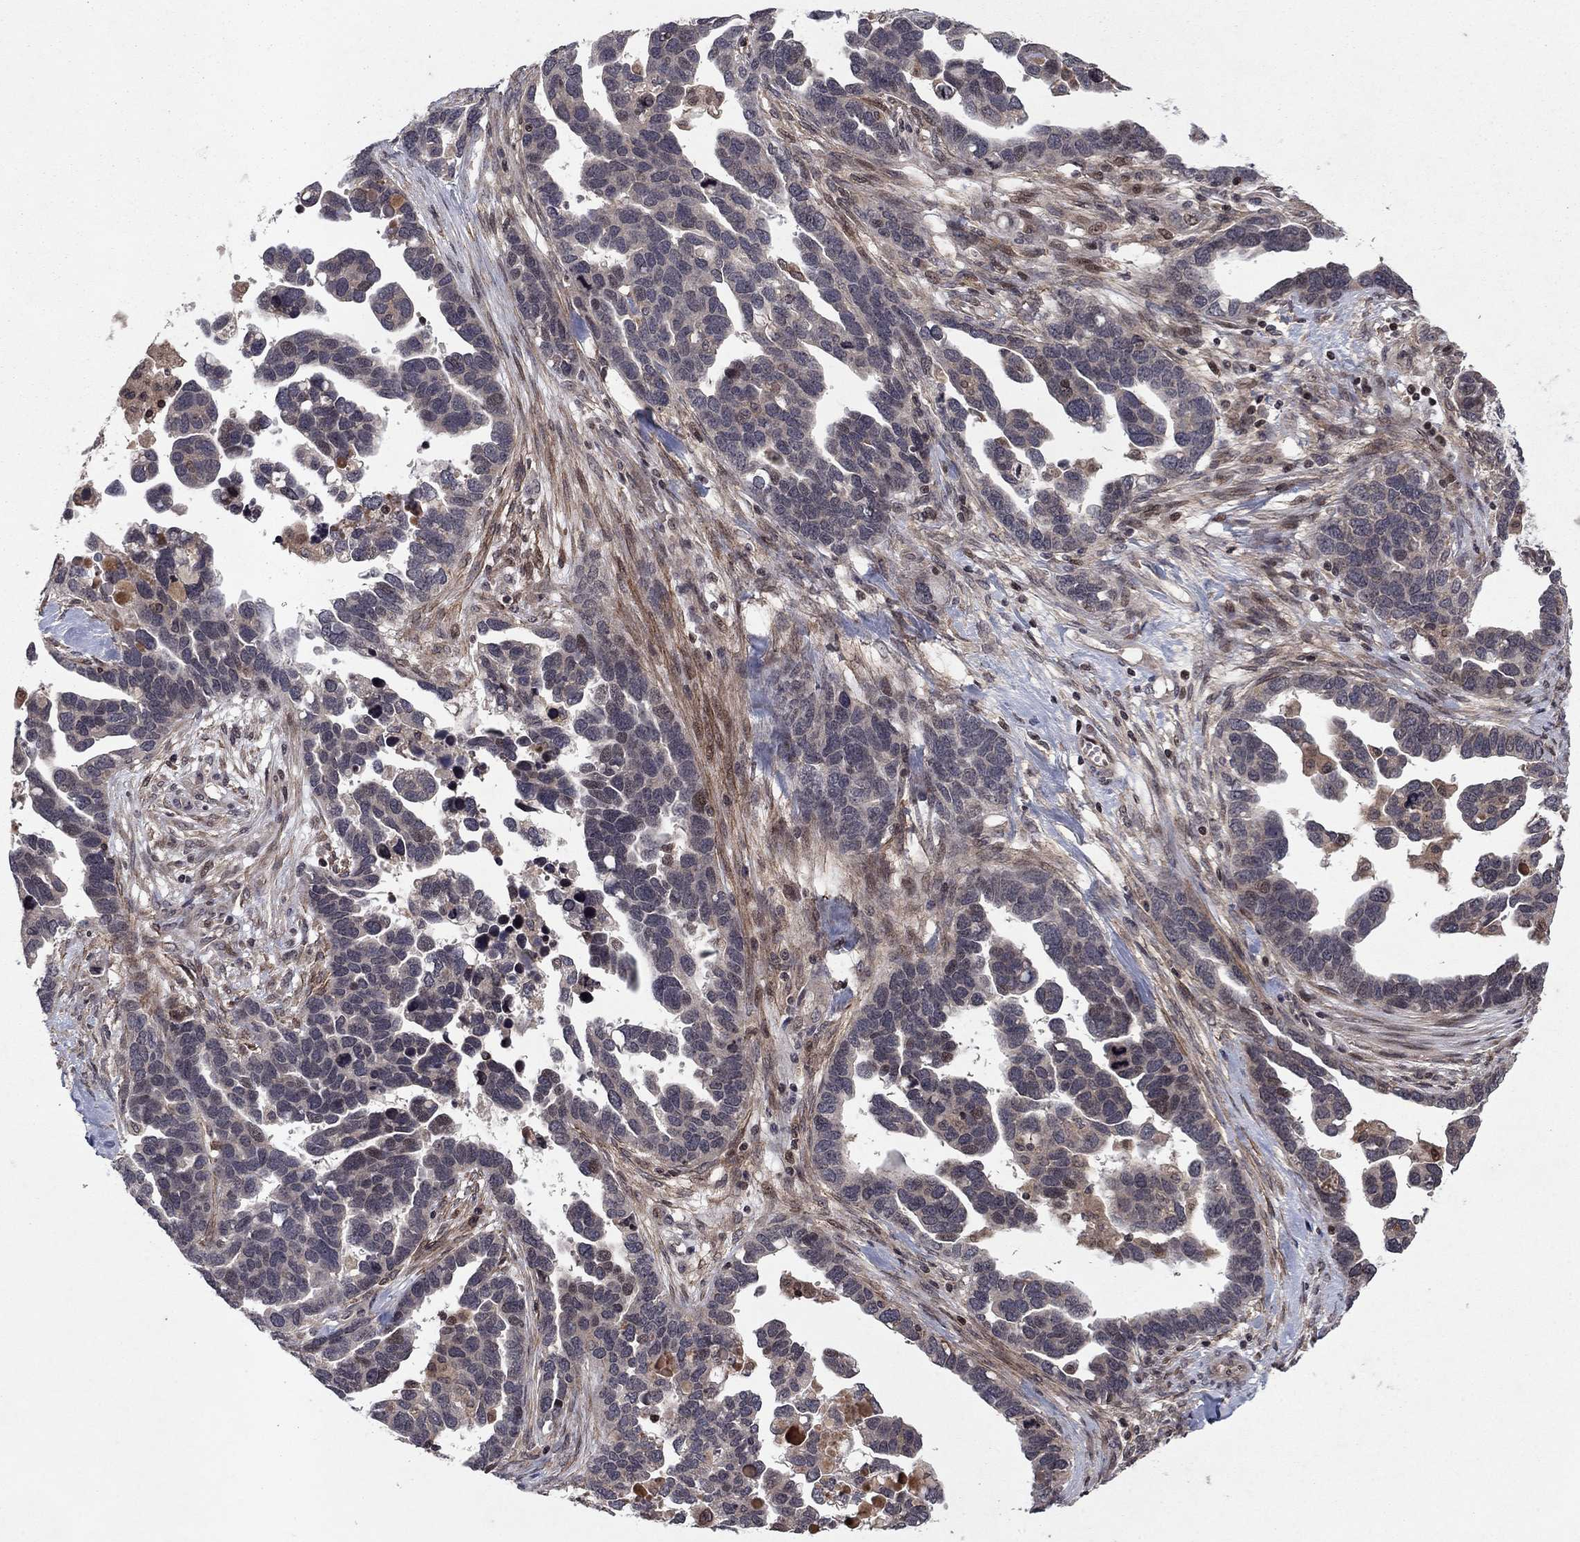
{"staining": {"intensity": "negative", "quantity": "none", "location": "none"}, "tissue": "ovarian cancer", "cell_type": "Tumor cells", "image_type": "cancer", "snomed": [{"axis": "morphology", "description": "Cystadenocarcinoma, serous, NOS"}, {"axis": "topography", "description": "Ovary"}], "caption": "Tumor cells show no significant expression in ovarian serous cystadenocarcinoma. (Immunohistochemistry, brightfield microscopy, high magnification).", "gene": "SORBS1", "patient": {"sex": "female", "age": 54}}